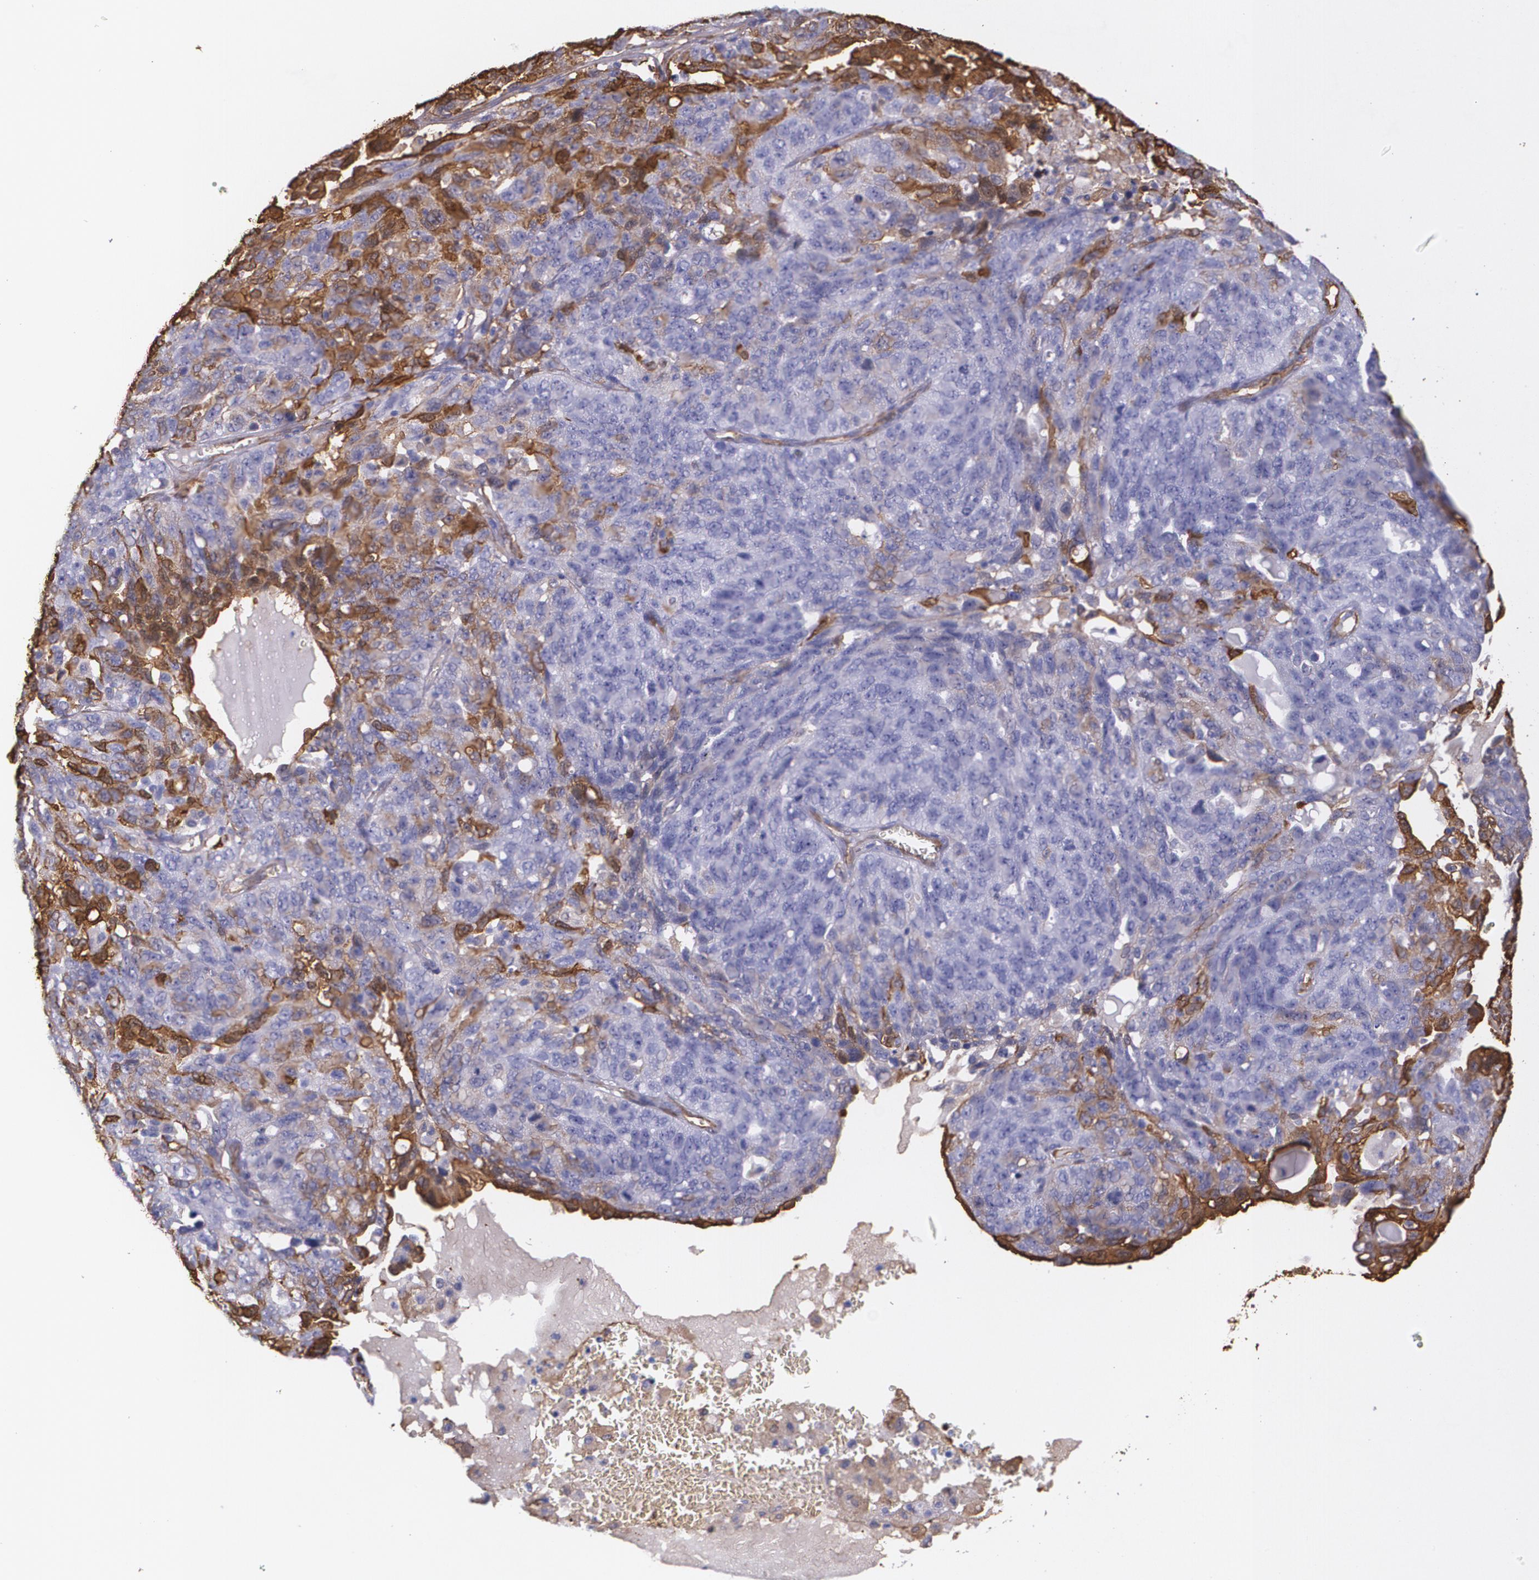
{"staining": {"intensity": "negative", "quantity": "none", "location": "none"}, "tissue": "ovarian cancer", "cell_type": "Tumor cells", "image_type": "cancer", "snomed": [{"axis": "morphology", "description": "Cystadenocarcinoma, serous, NOS"}, {"axis": "topography", "description": "Ovary"}], "caption": "Tumor cells show no significant expression in ovarian cancer.", "gene": "MMP2", "patient": {"sex": "female", "age": 71}}